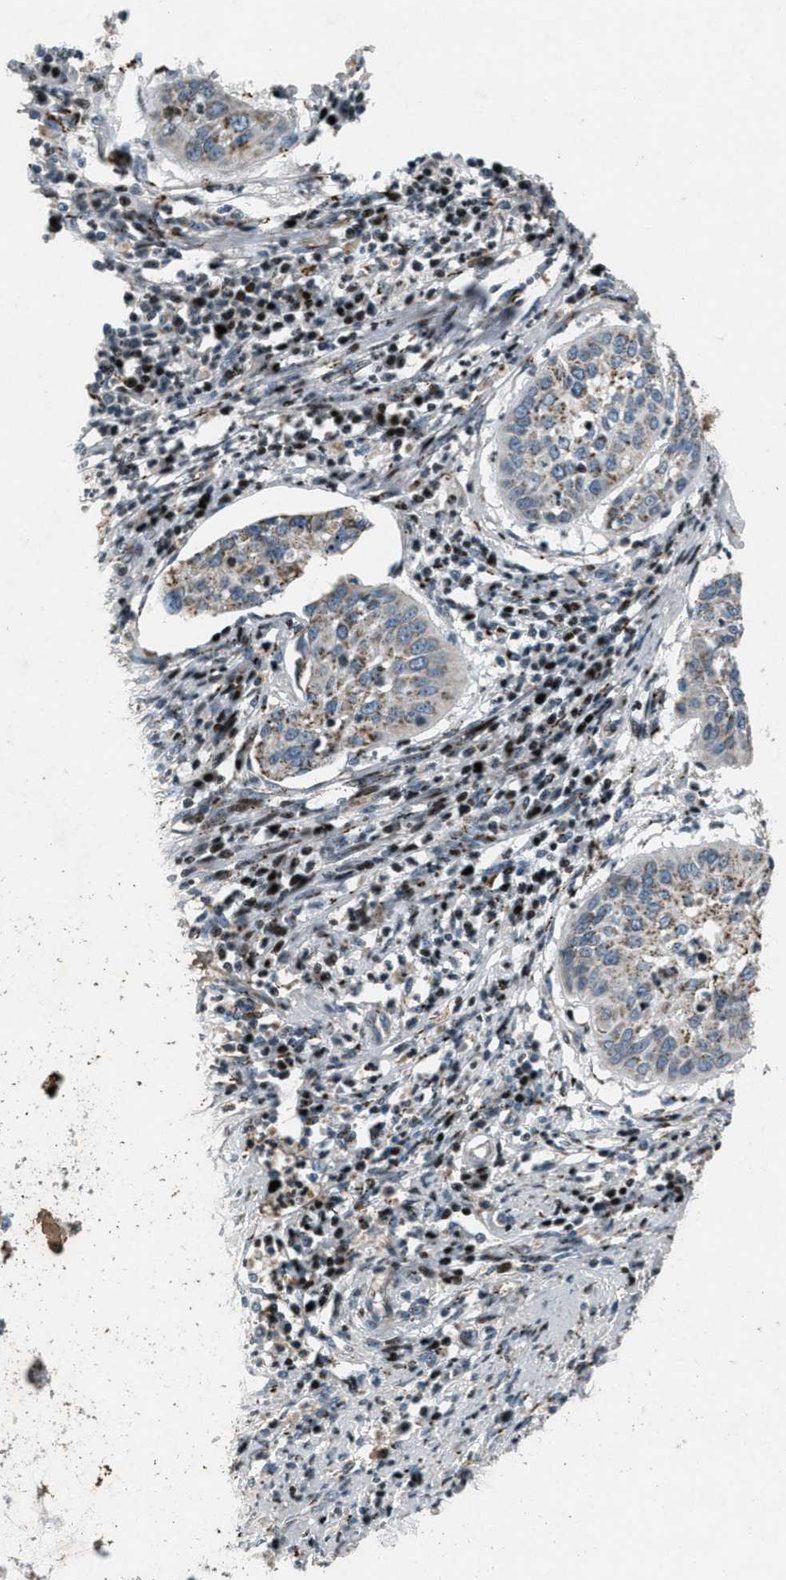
{"staining": {"intensity": "moderate", "quantity": "25%-75%", "location": "cytoplasmic/membranous"}, "tissue": "cervical cancer", "cell_type": "Tumor cells", "image_type": "cancer", "snomed": [{"axis": "morphology", "description": "Normal tissue, NOS"}, {"axis": "morphology", "description": "Squamous cell carcinoma, NOS"}, {"axis": "topography", "description": "Cervix"}], "caption": "High-power microscopy captured an IHC micrograph of cervical cancer (squamous cell carcinoma), revealing moderate cytoplasmic/membranous expression in approximately 25%-75% of tumor cells. (Stains: DAB (3,3'-diaminobenzidine) in brown, nuclei in blue, Microscopy: brightfield microscopy at high magnification).", "gene": "GPC6", "patient": {"sex": "female", "age": 39}}